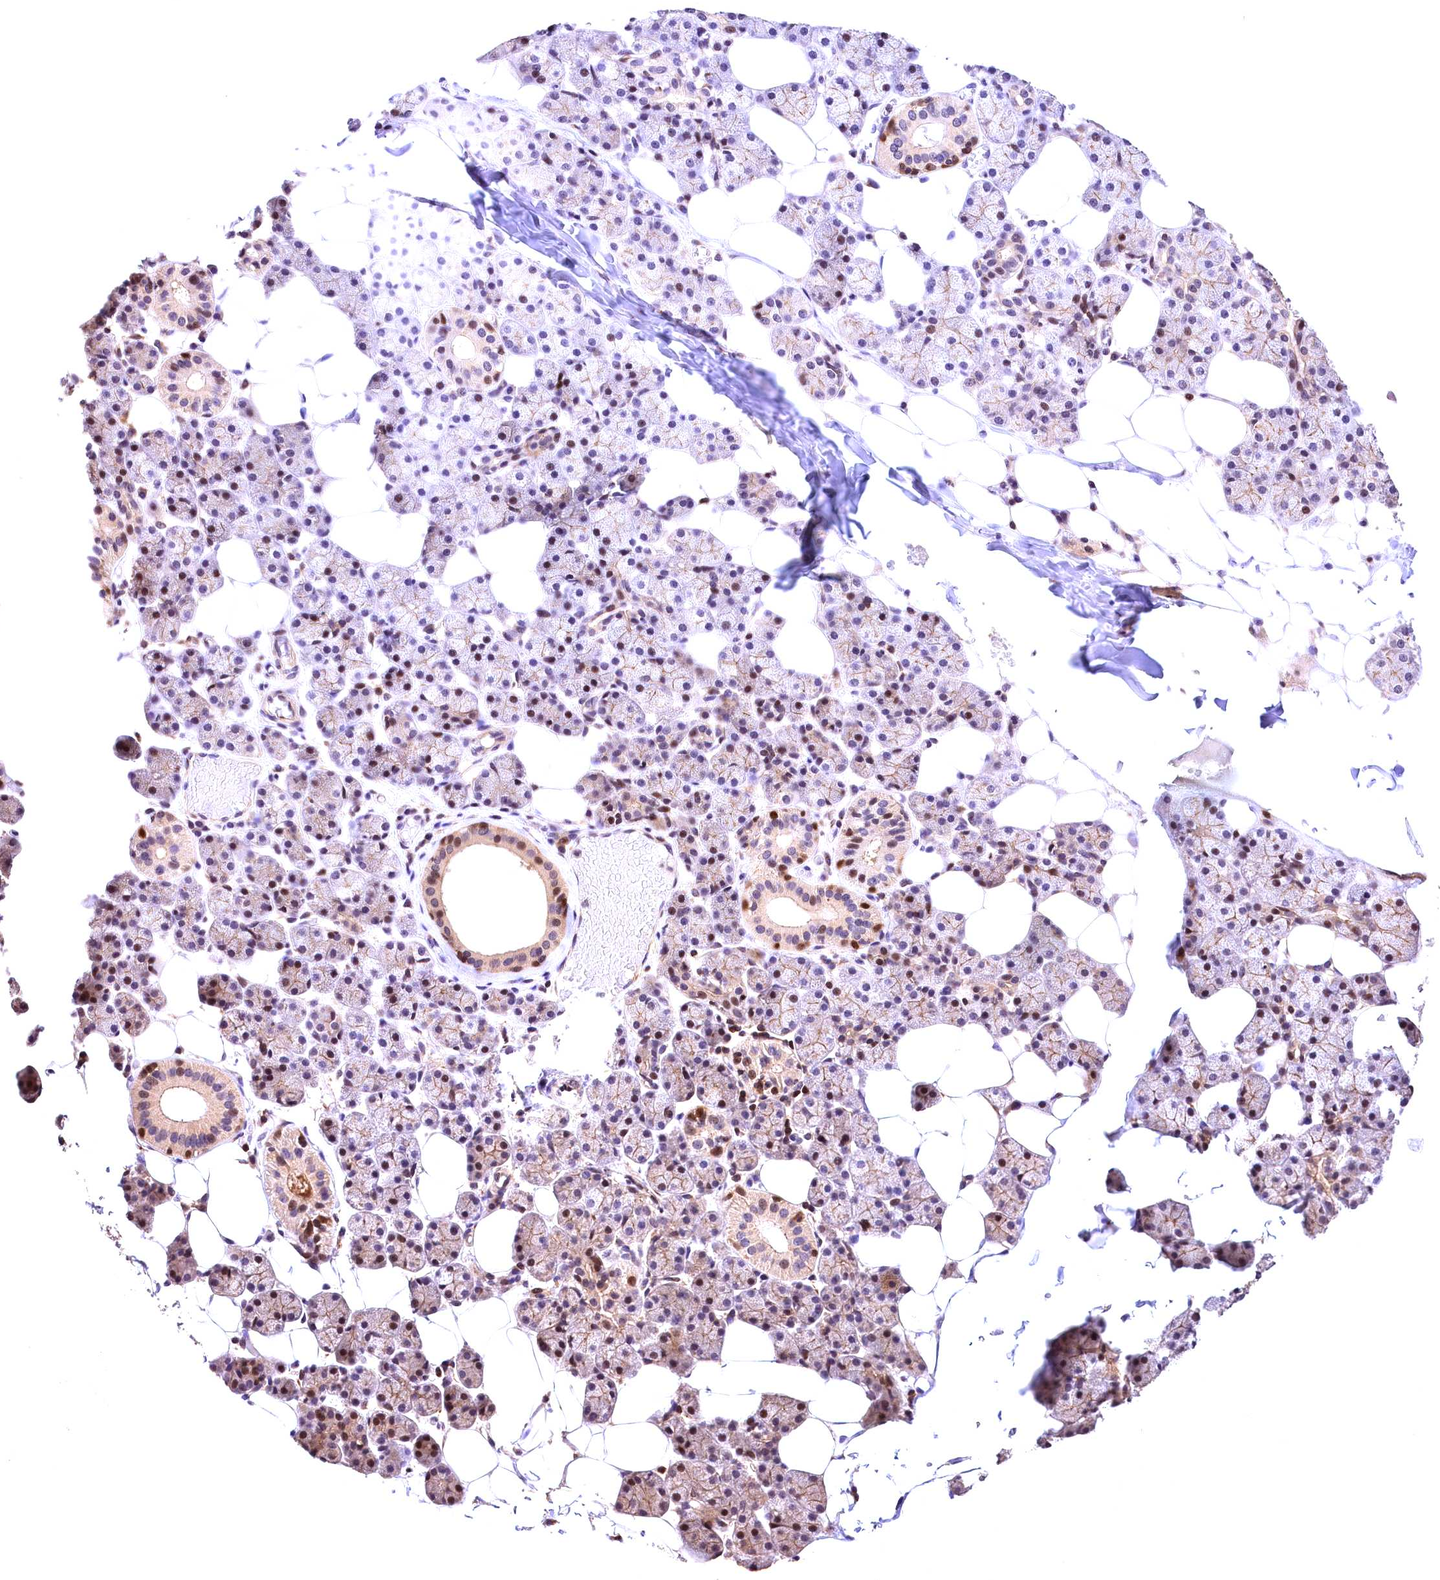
{"staining": {"intensity": "moderate", "quantity": "25%-75%", "location": "cytoplasmic/membranous,nuclear"}, "tissue": "salivary gland", "cell_type": "Glandular cells", "image_type": "normal", "snomed": [{"axis": "morphology", "description": "Normal tissue, NOS"}, {"axis": "topography", "description": "Salivary gland"}], "caption": "The immunohistochemical stain shows moderate cytoplasmic/membranous,nuclear positivity in glandular cells of benign salivary gland.", "gene": "CHORDC1", "patient": {"sex": "female", "age": 33}}